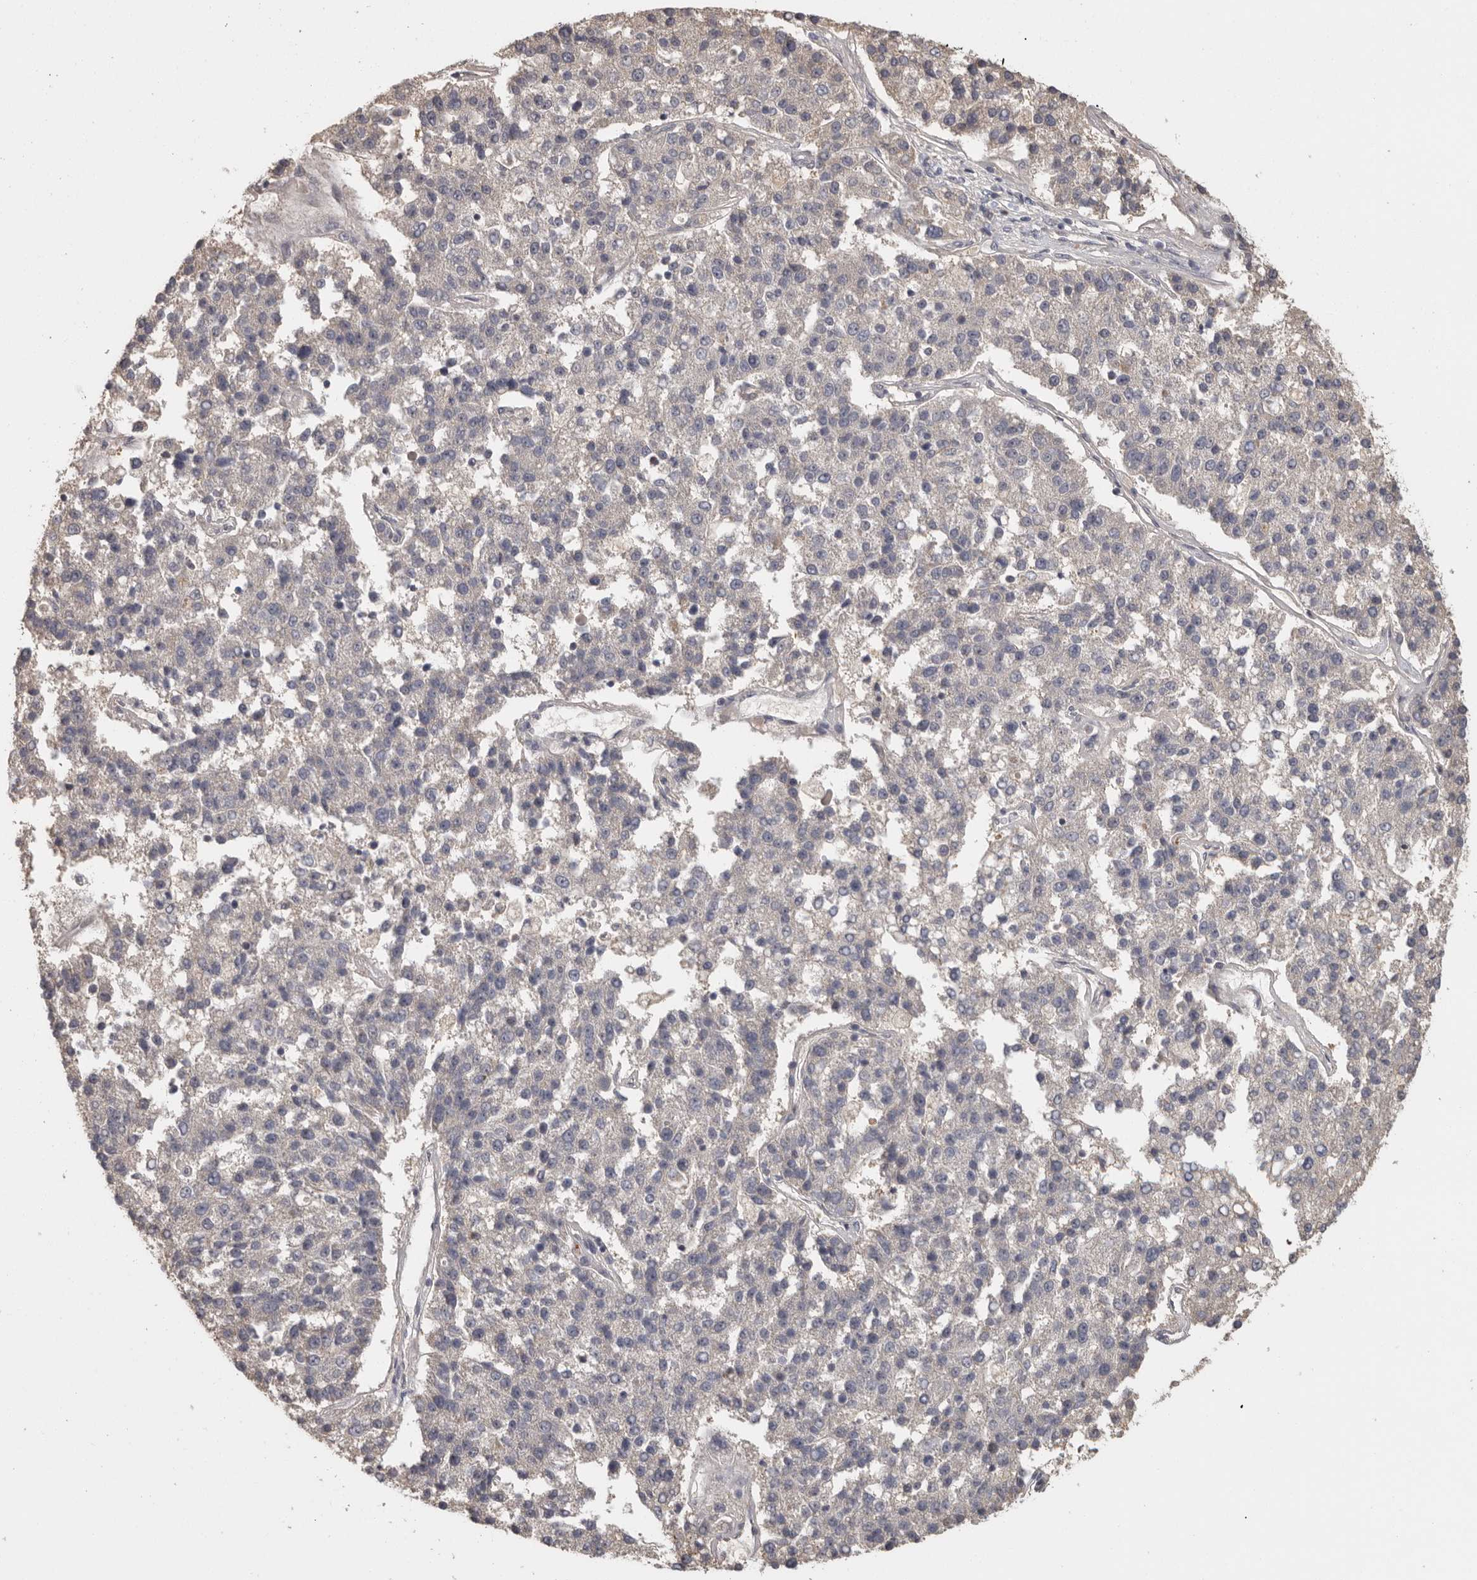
{"staining": {"intensity": "negative", "quantity": "none", "location": "none"}, "tissue": "pancreatic cancer", "cell_type": "Tumor cells", "image_type": "cancer", "snomed": [{"axis": "morphology", "description": "Adenocarcinoma, NOS"}, {"axis": "topography", "description": "Pancreas"}], "caption": "Pancreatic cancer (adenocarcinoma) was stained to show a protein in brown. There is no significant expression in tumor cells.", "gene": "BAIAP2", "patient": {"sex": "female", "age": 61}}